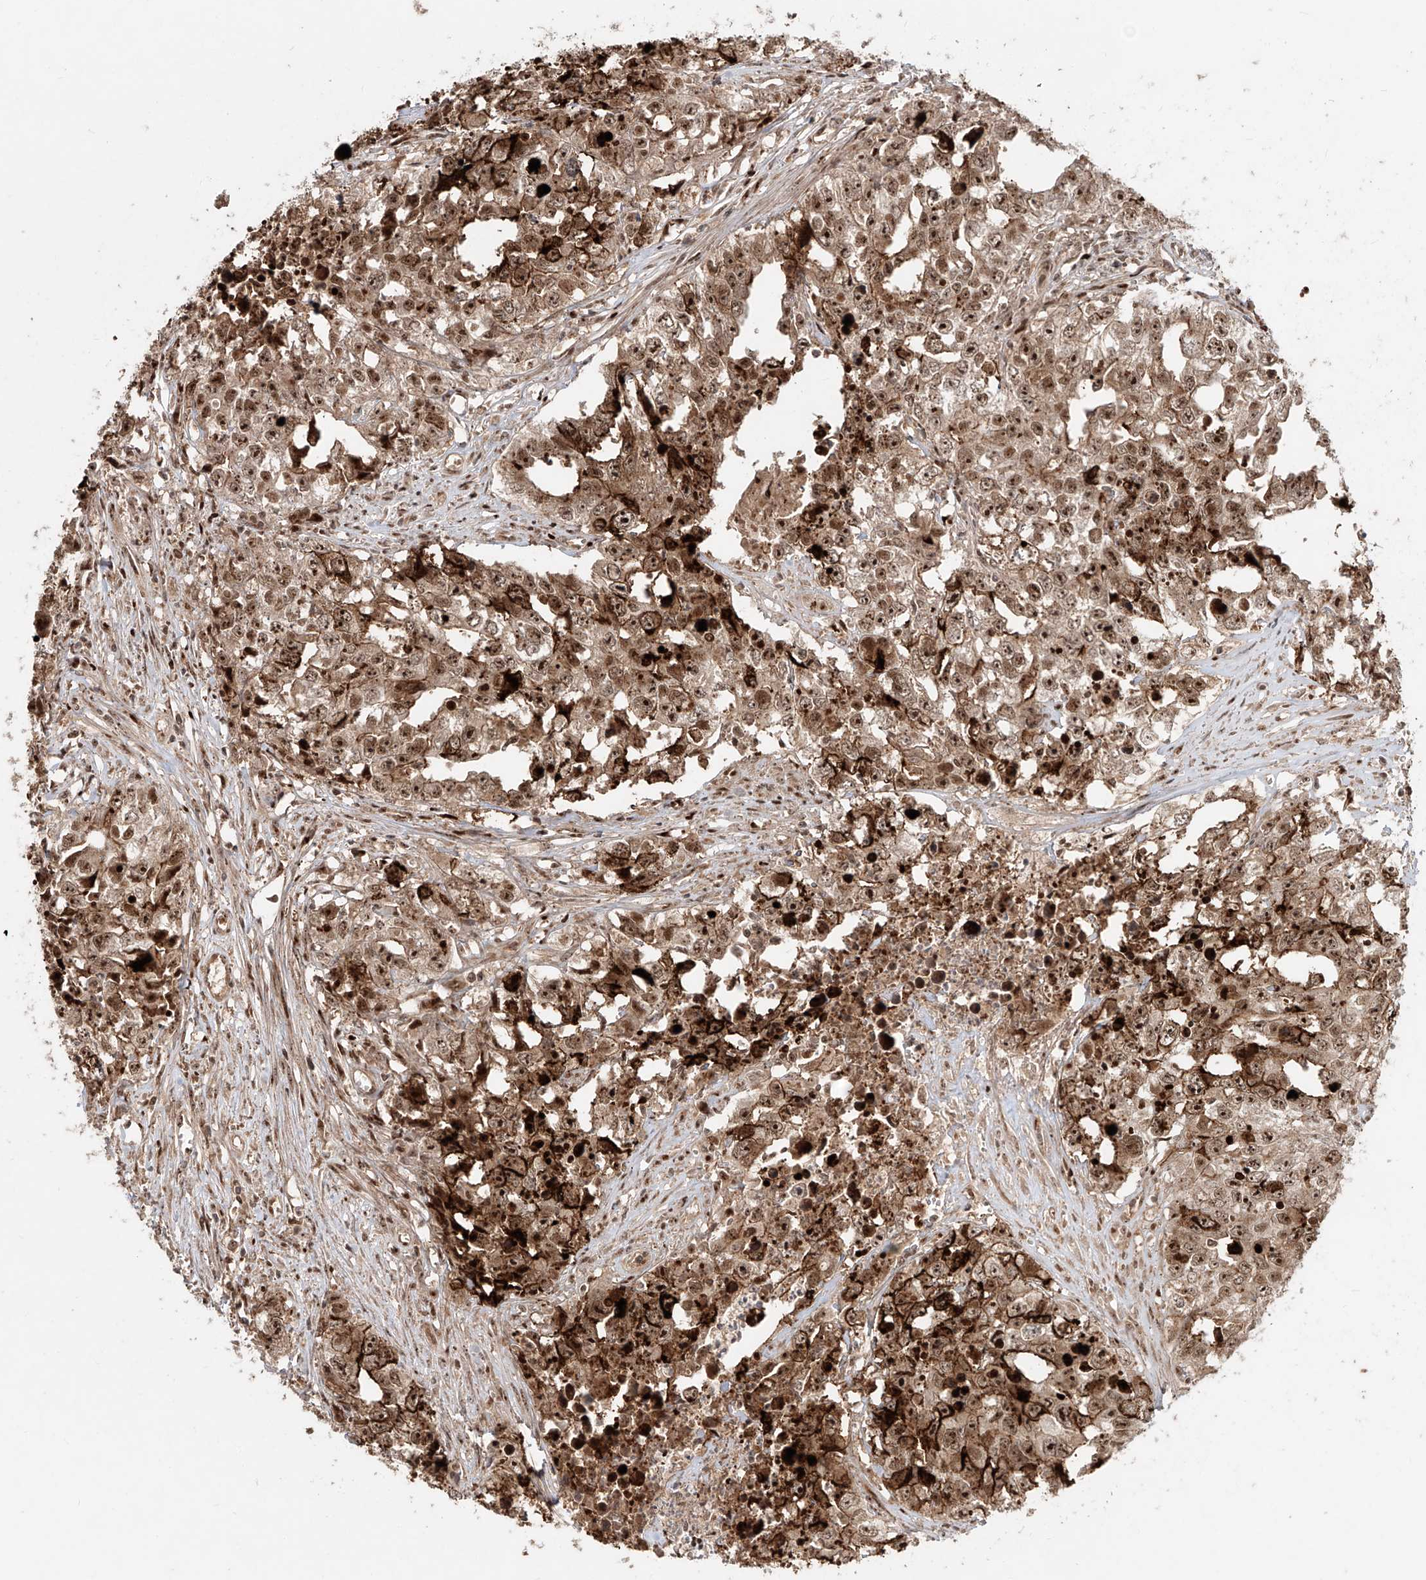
{"staining": {"intensity": "strong", "quantity": ">75%", "location": "cytoplasmic/membranous,nuclear"}, "tissue": "testis cancer", "cell_type": "Tumor cells", "image_type": "cancer", "snomed": [{"axis": "morphology", "description": "Seminoma, NOS"}, {"axis": "morphology", "description": "Carcinoma, Embryonal, NOS"}, {"axis": "topography", "description": "Testis"}], "caption": "High-magnification brightfield microscopy of testis cancer (seminoma) stained with DAB (brown) and counterstained with hematoxylin (blue). tumor cells exhibit strong cytoplasmic/membranous and nuclear positivity is identified in approximately>75% of cells.", "gene": "ZNF710", "patient": {"sex": "male", "age": 43}}